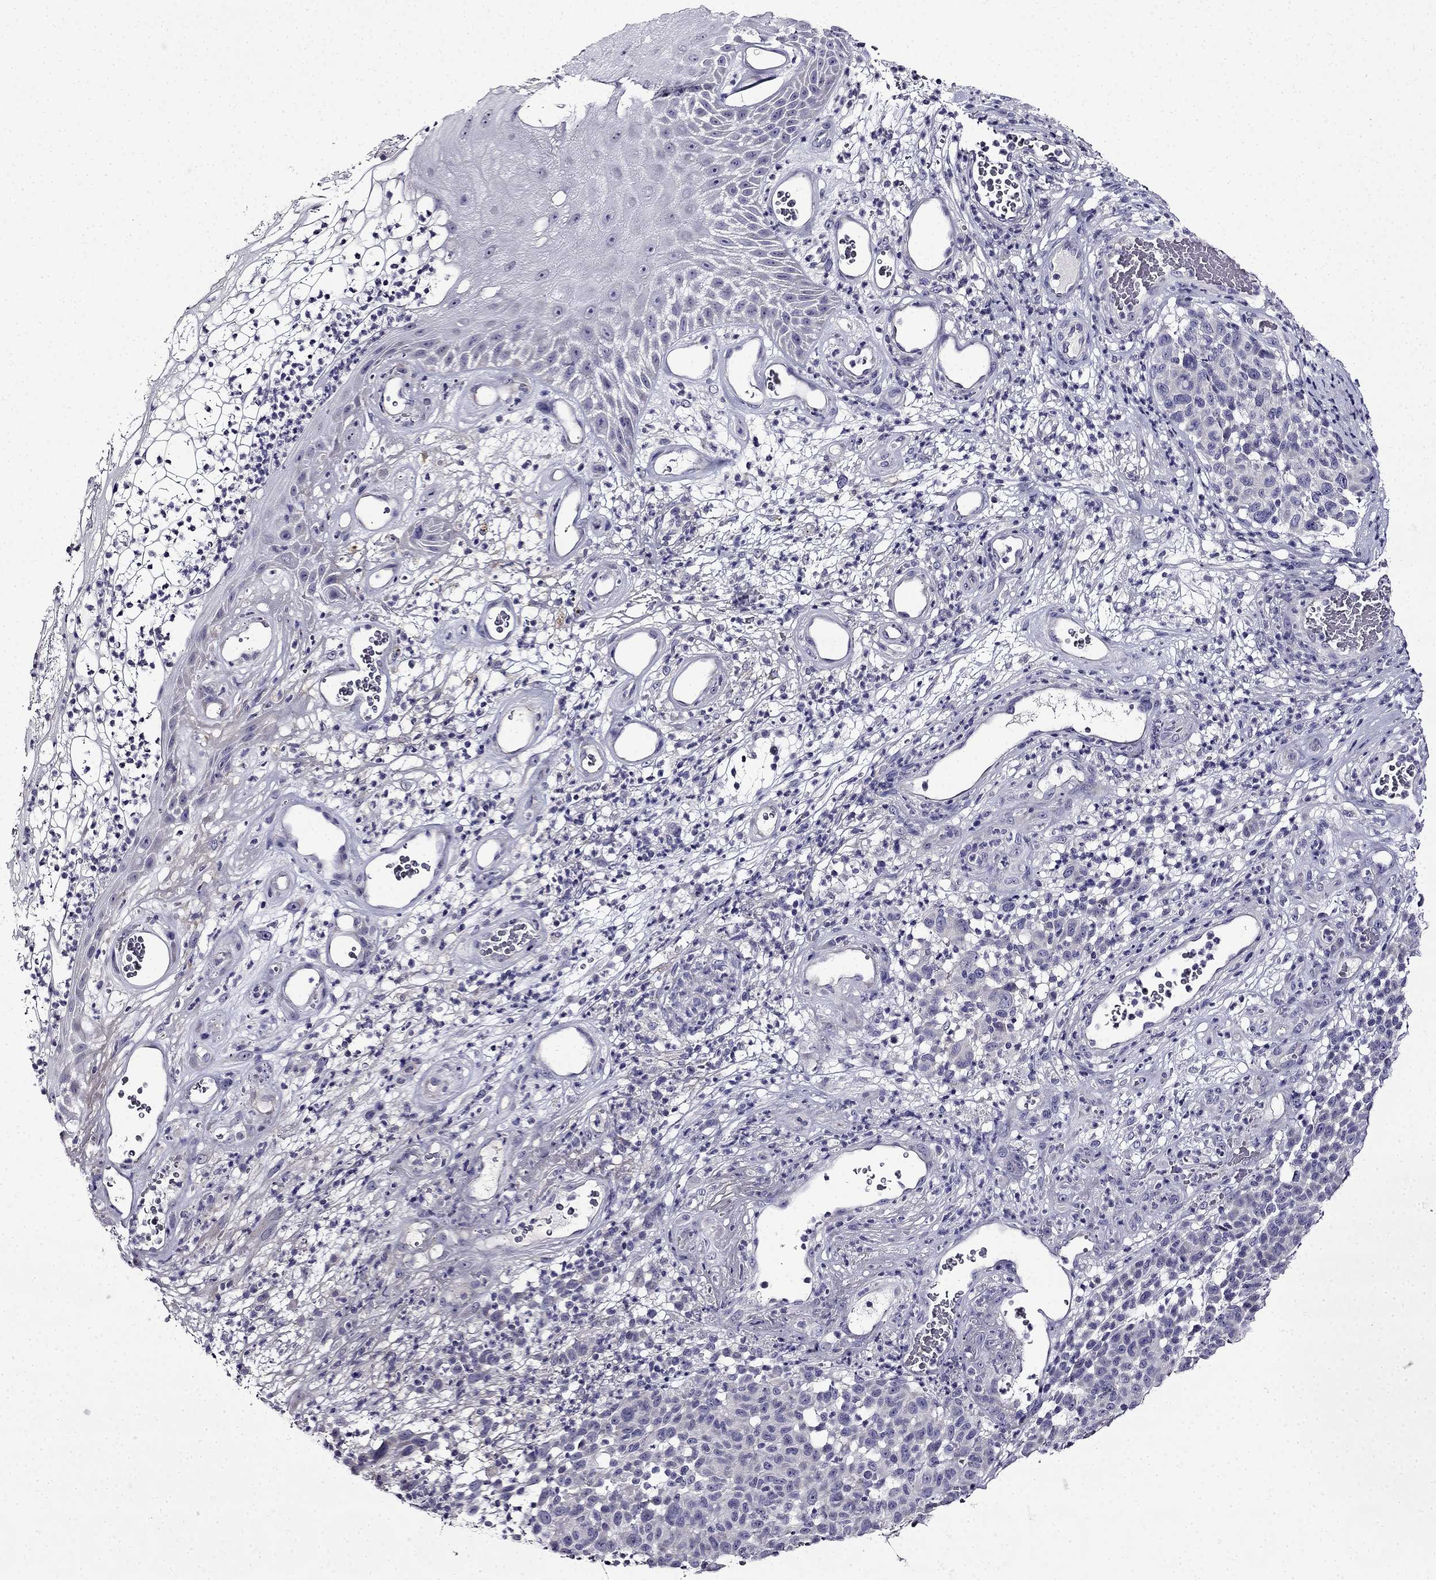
{"staining": {"intensity": "negative", "quantity": "none", "location": "none"}, "tissue": "melanoma", "cell_type": "Tumor cells", "image_type": "cancer", "snomed": [{"axis": "morphology", "description": "Malignant melanoma, NOS"}, {"axis": "topography", "description": "Skin"}], "caption": "Immunohistochemical staining of human malignant melanoma demonstrates no significant positivity in tumor cells. (Brightfield microscopy of DAB immunohistochemistry at high magnification).", "gene": "TMEM266", "patient": {"sex": "male", "age": 59}}